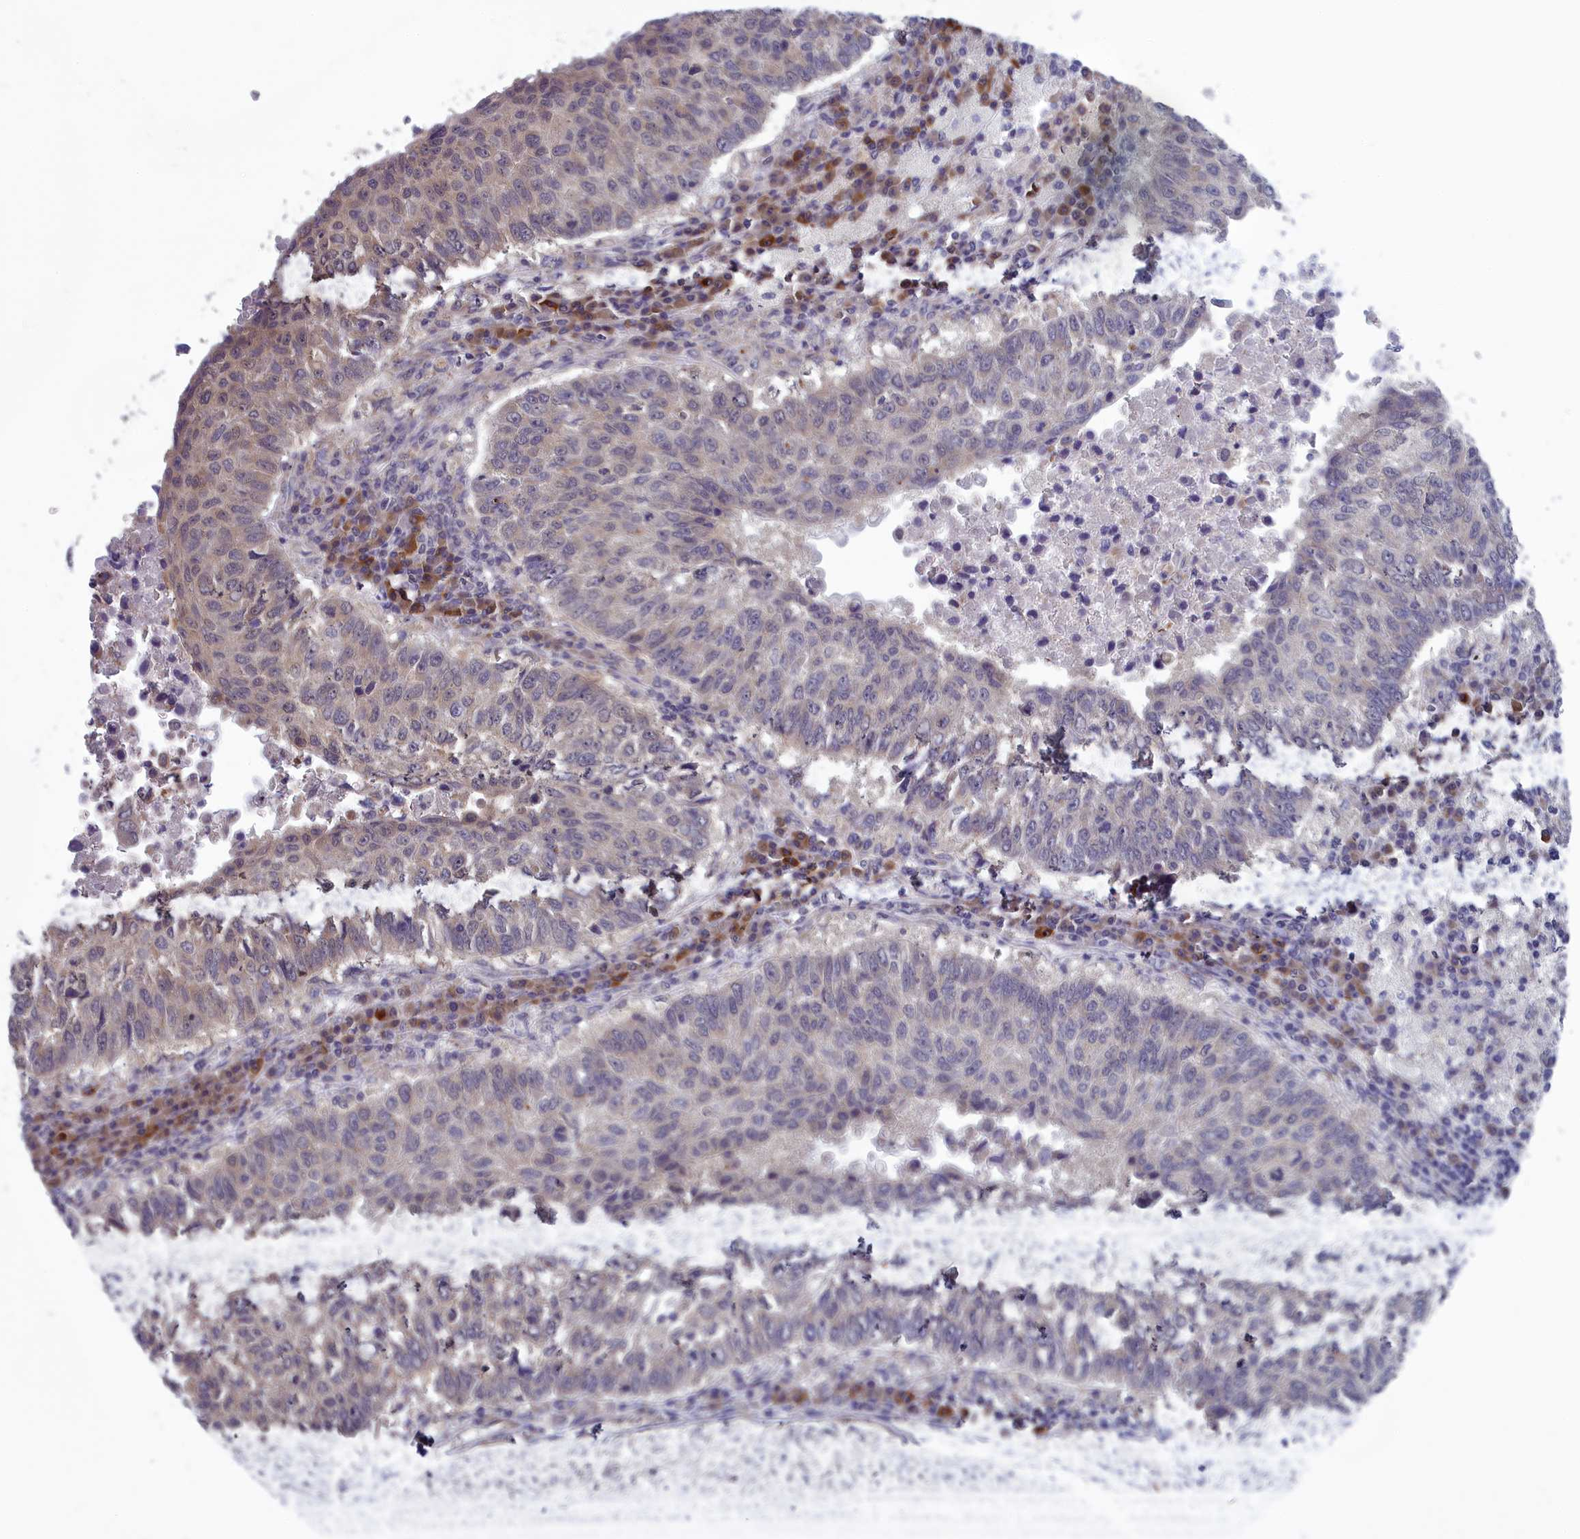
{"staining": {"intensity": "weak", "quantity": "<25%", "location": "cytoplasmic/membranous"}, "tissue": "lung cancer", "cell_type": "Tumor cells", "image_type": "cancer", "snomed": [{"axis": "morphology", "description": "Squamous cell carcinoma, NOS"}, {"axis": "topography", "description": "Lung"}], "caption": "Human lung squamous cell carcinoma stained for a protein using immunohistochemistry demonstrates no positivity in tumor cells.", "gene": "MRI1", "patient": {"sex": "male", "age": 73}}